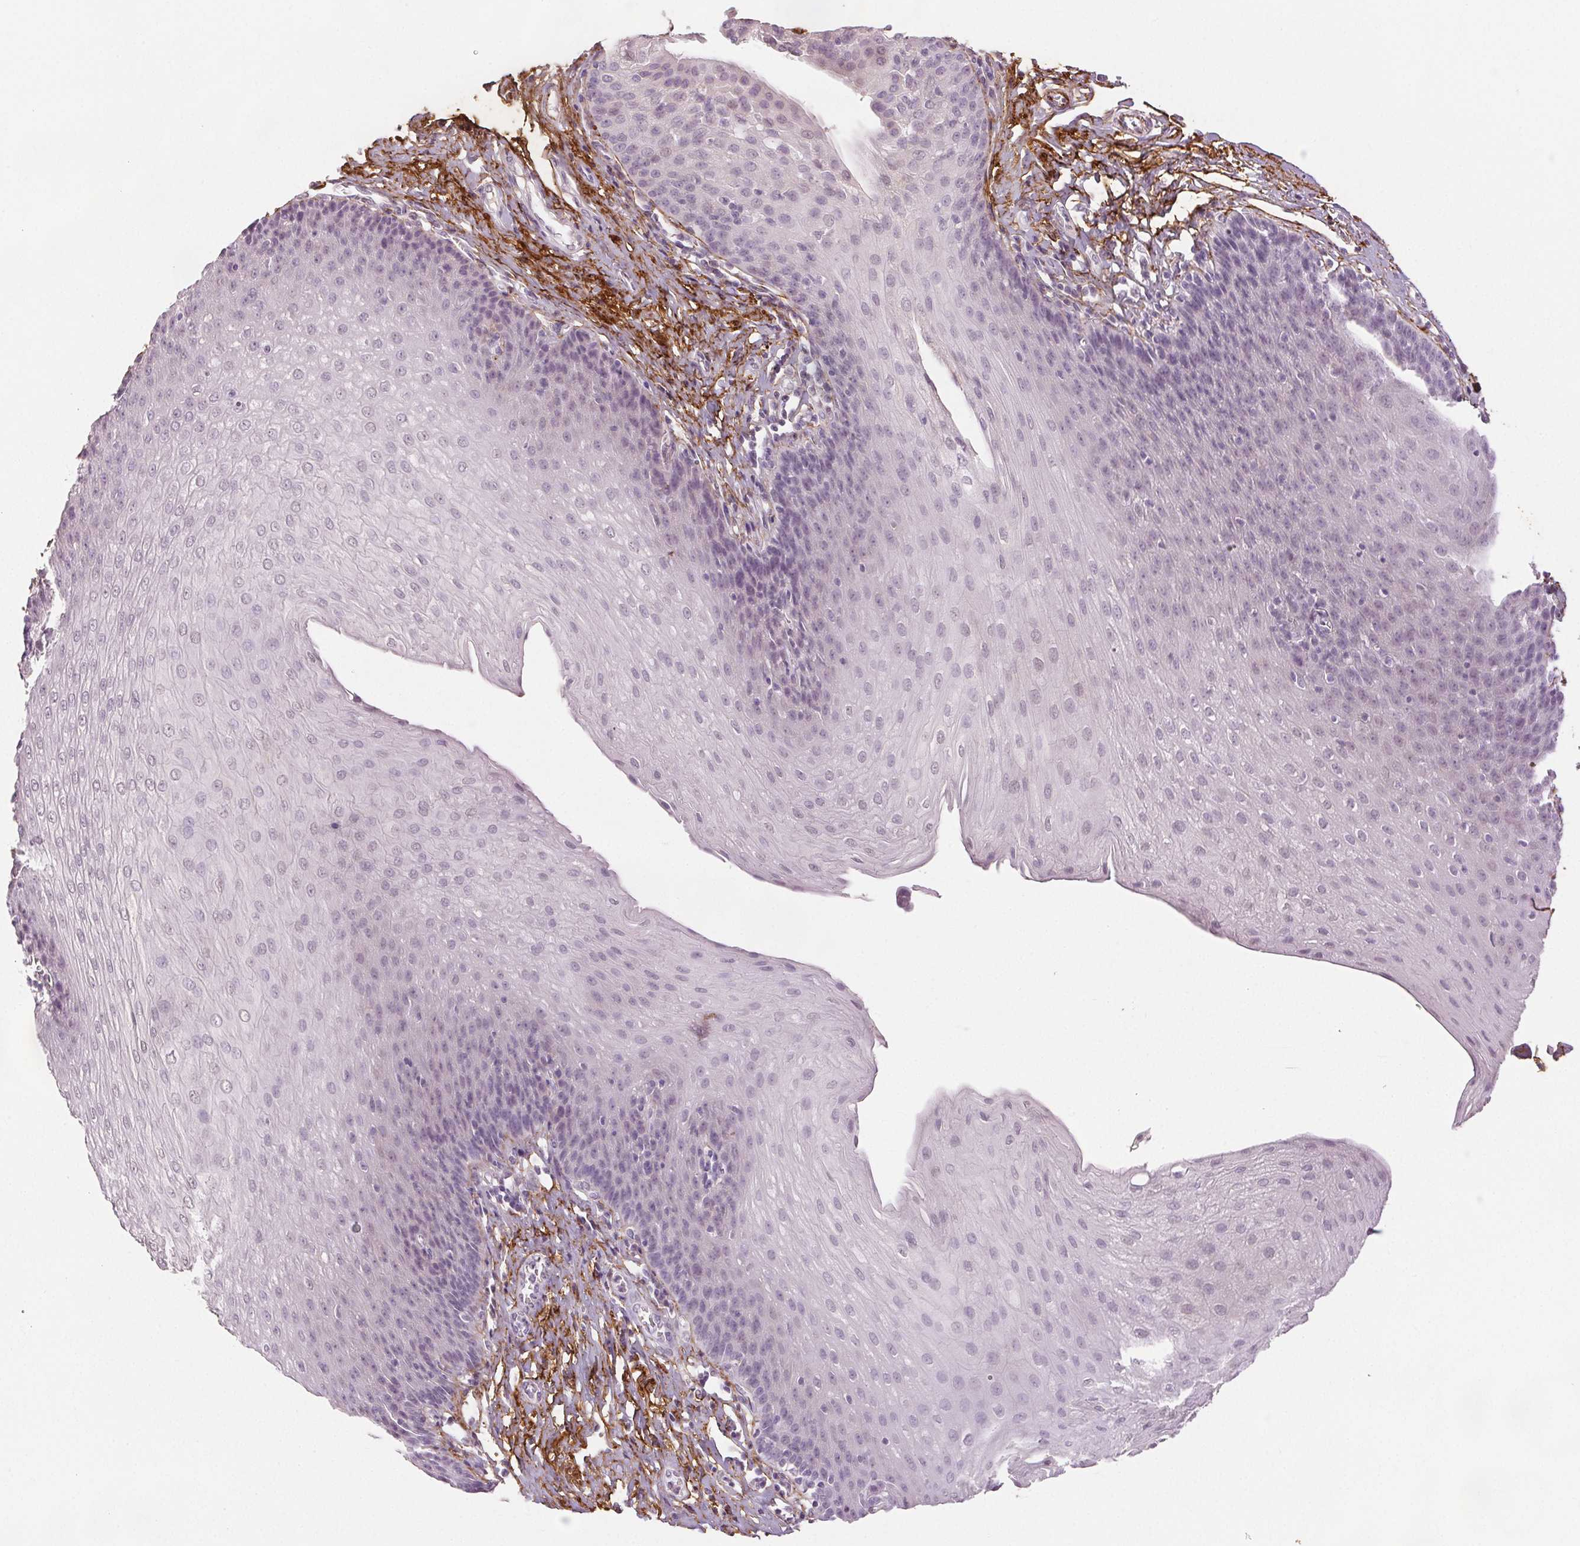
{"staining": {"intensity": "negative", "quantity": "none", "location": "none"}, "tissue": "esophagus", "cell_type": "Squamous epithelial cells", "image_type": "normal", "snomed": [{"axis": "morphology", "description": "Normal tissue, NOS"}, {"axis": "topography", "description": "Esophagus"}], "caption": "Immunohistochemistry (IHC) image of normal esophagus stained for a protein (brown), which shows no staining in squamous epithelial cells.", "gene": "FBN1", "patient": {"sex": "female", "age": 81}}